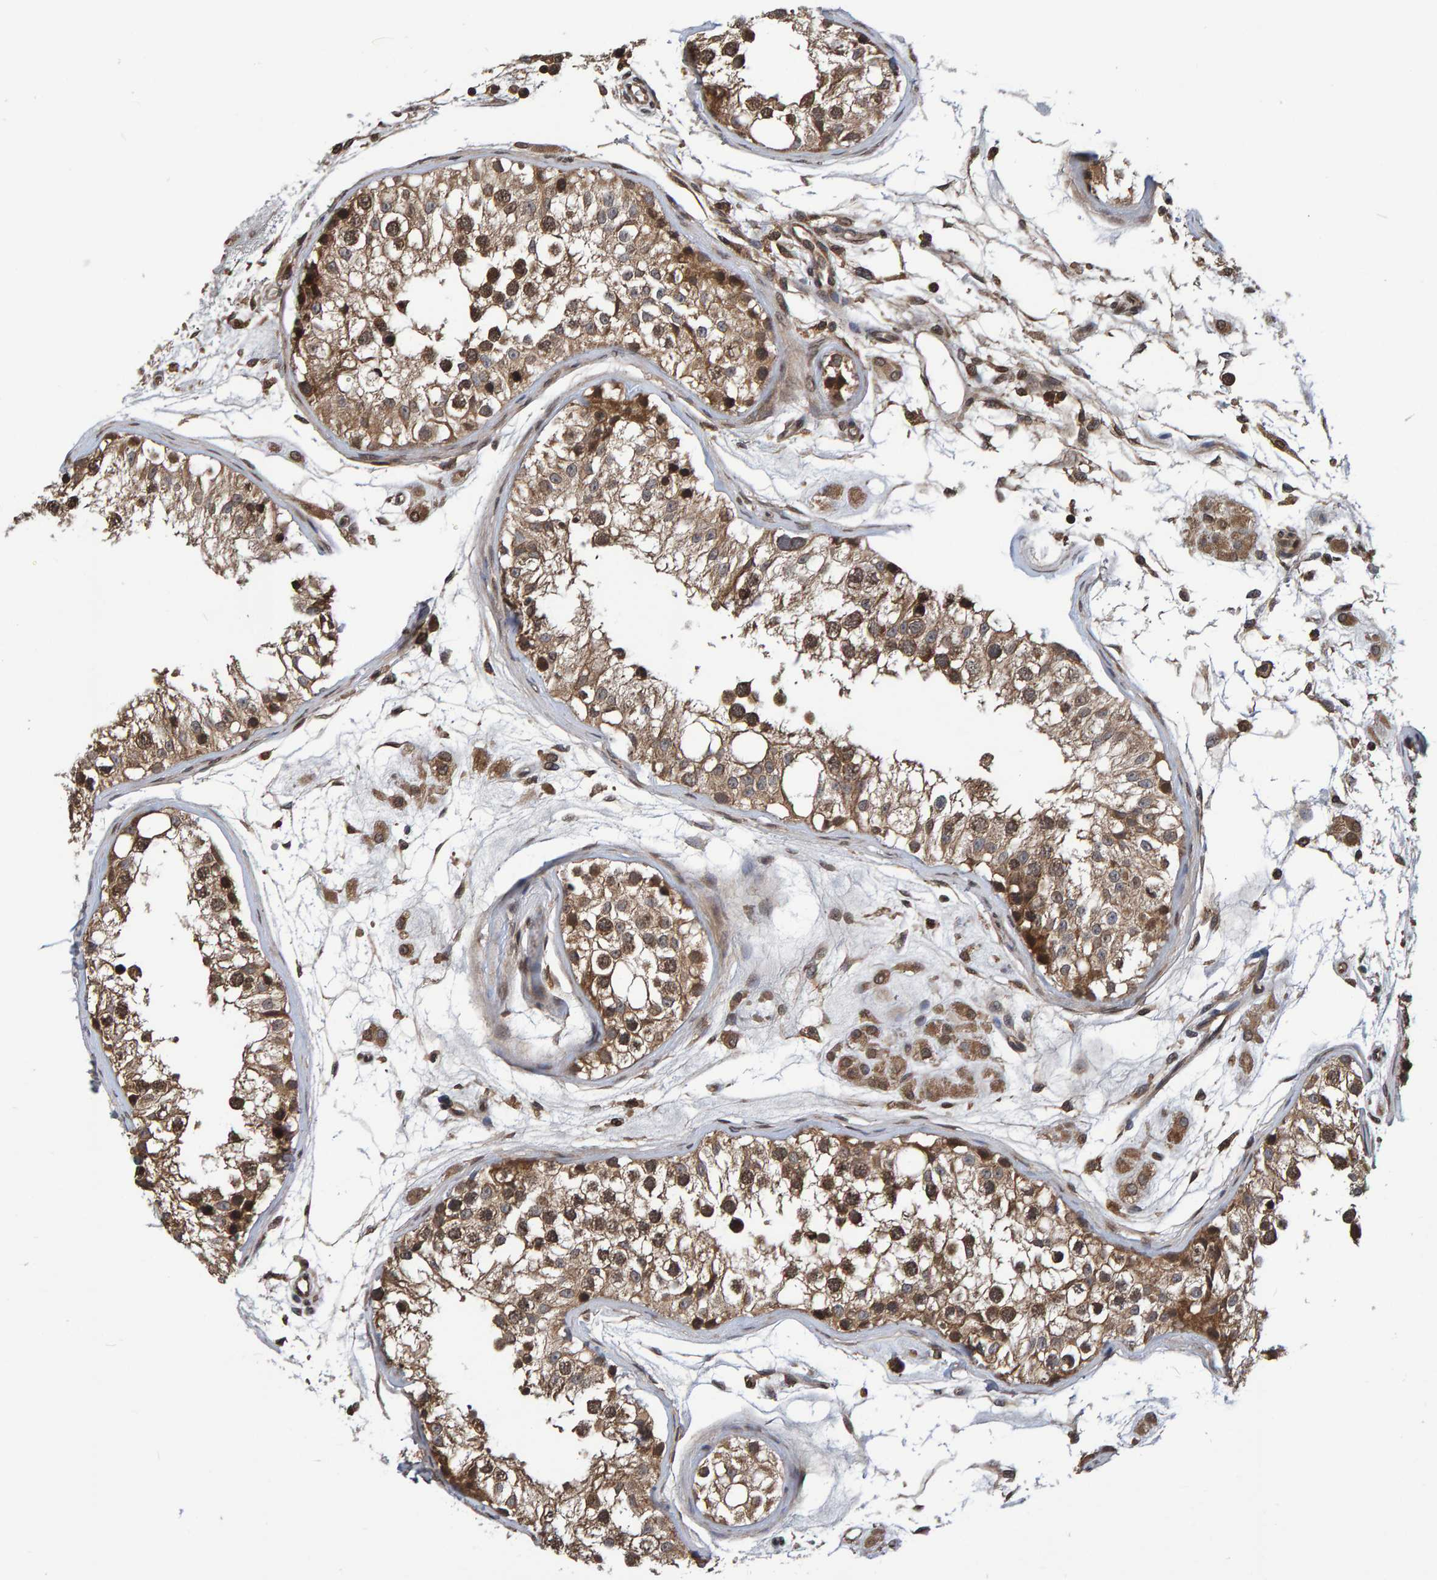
{"staining": {"intensity": "moderate", "quantity": ">75%", "location": "cytoplasmic/membranous"}, "tissue": "testis", "cell_type": "Cells in seminiferous ducts", "image_type": "normal", "snomed": [{"axis": "morphology", "description": "Normal tissue, NOS"}, {"axis": "morphology", "description": "Adenocarcinoma, metastatic, NOS"}, {"axis": "topography", "description": "Testis"}], "caption": "Immunohistochemical staining of normal human testis reveals medium levels of moderate cytoplasmic/membranous staining in approximately >75% of cells in seminiferous ducts. (brown staining indicates protein expression, while blue staining denotes nuclei).", "gene": "GAB2", "patient": {"sex": "male", "age": 26}}